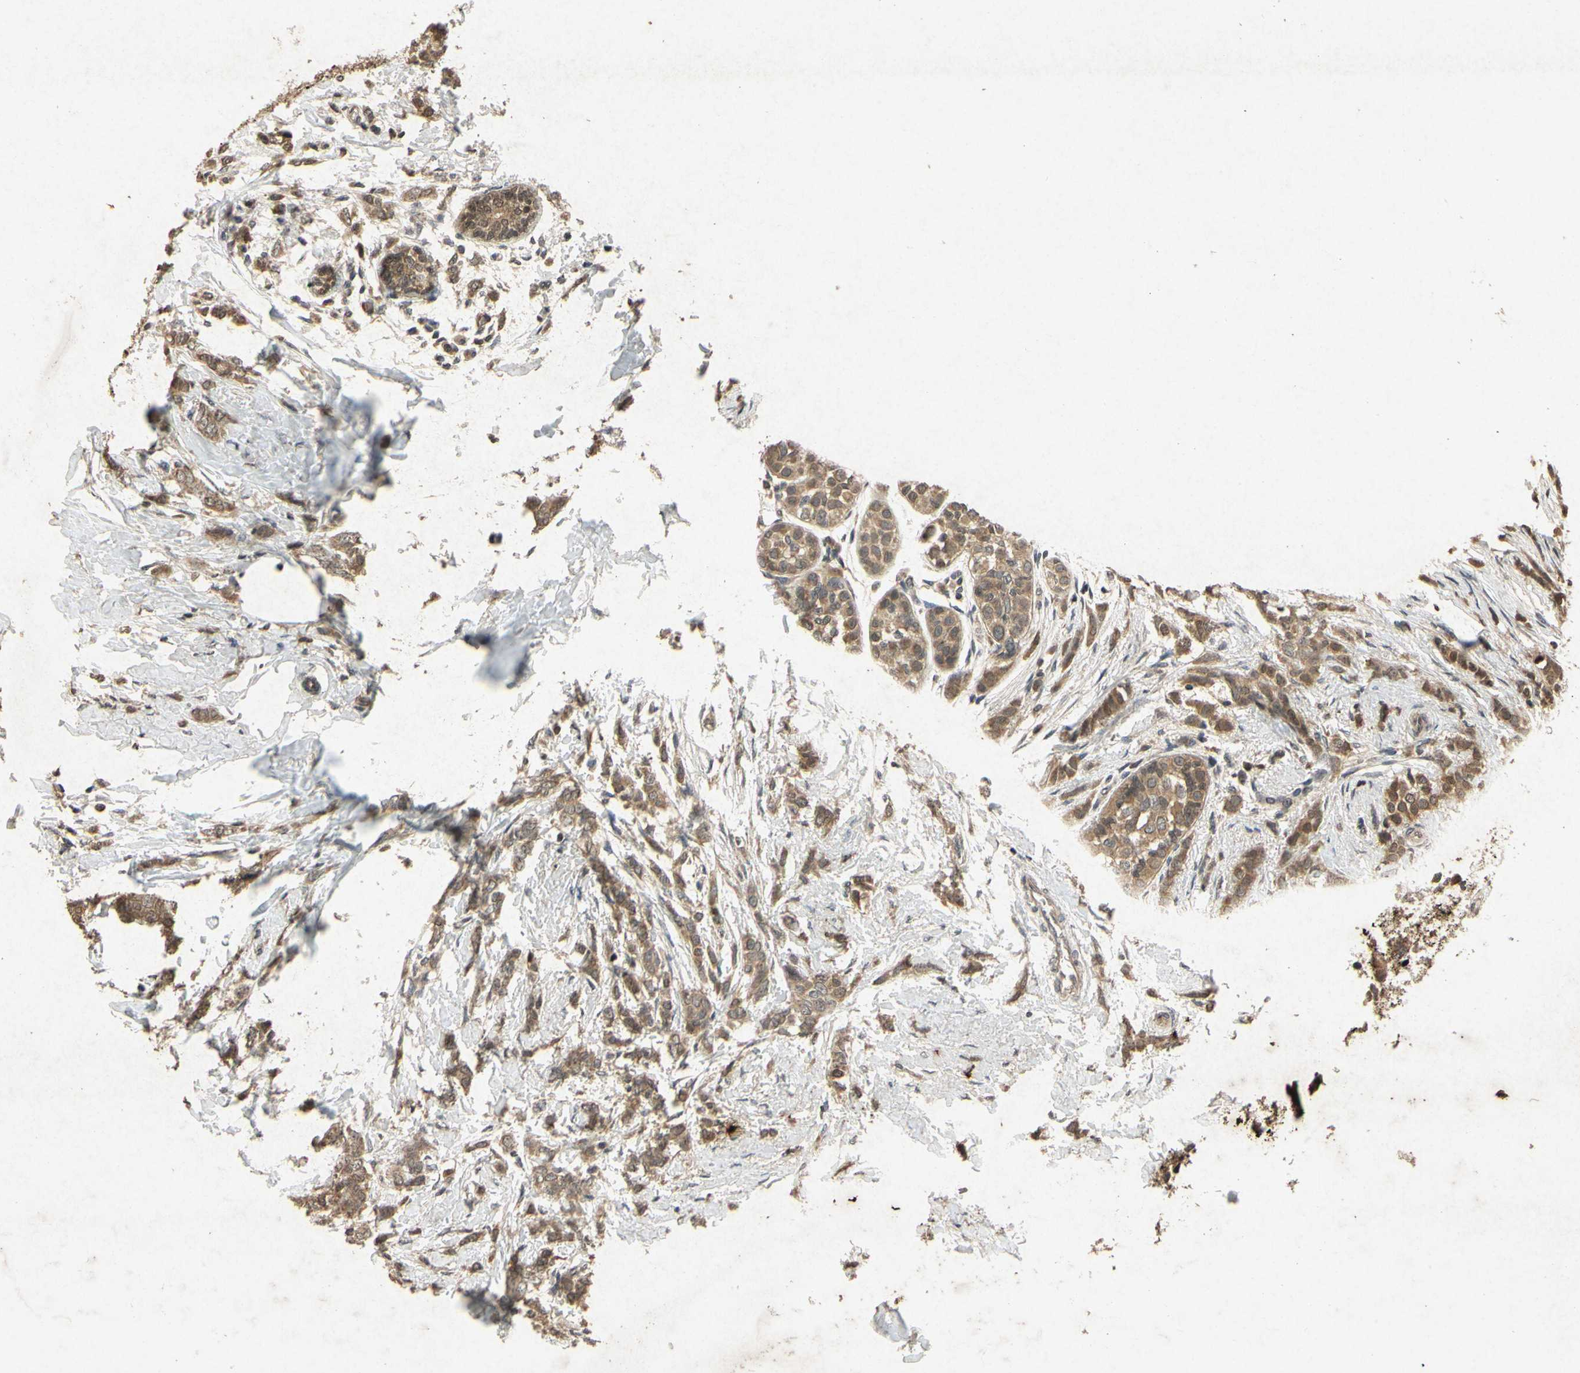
{"staining": {"intensity": "moderate", "quantity": ">75%", "location": "cytoplasmic/membranous"}, "tissue": "breast cancer", "cell_type": "Tumor cells", "image_type": "cancer", "snomed": [{"axis": "morphology", "description": "Lobular carcinoma, in situ"}, {"axis": "morphology", "description": "Lobular carcinoma"}, {"axis": "topography", "description": "Breast"}], "caption": "Lobular carcinoma (breast) stained for a protein (brown) displays moderate cytoplasmic/membranous positive expression in approximately >75% of tumor cells.", "gene": "ATP6V1H", "patient": {"sex": "female", "age": 41}}